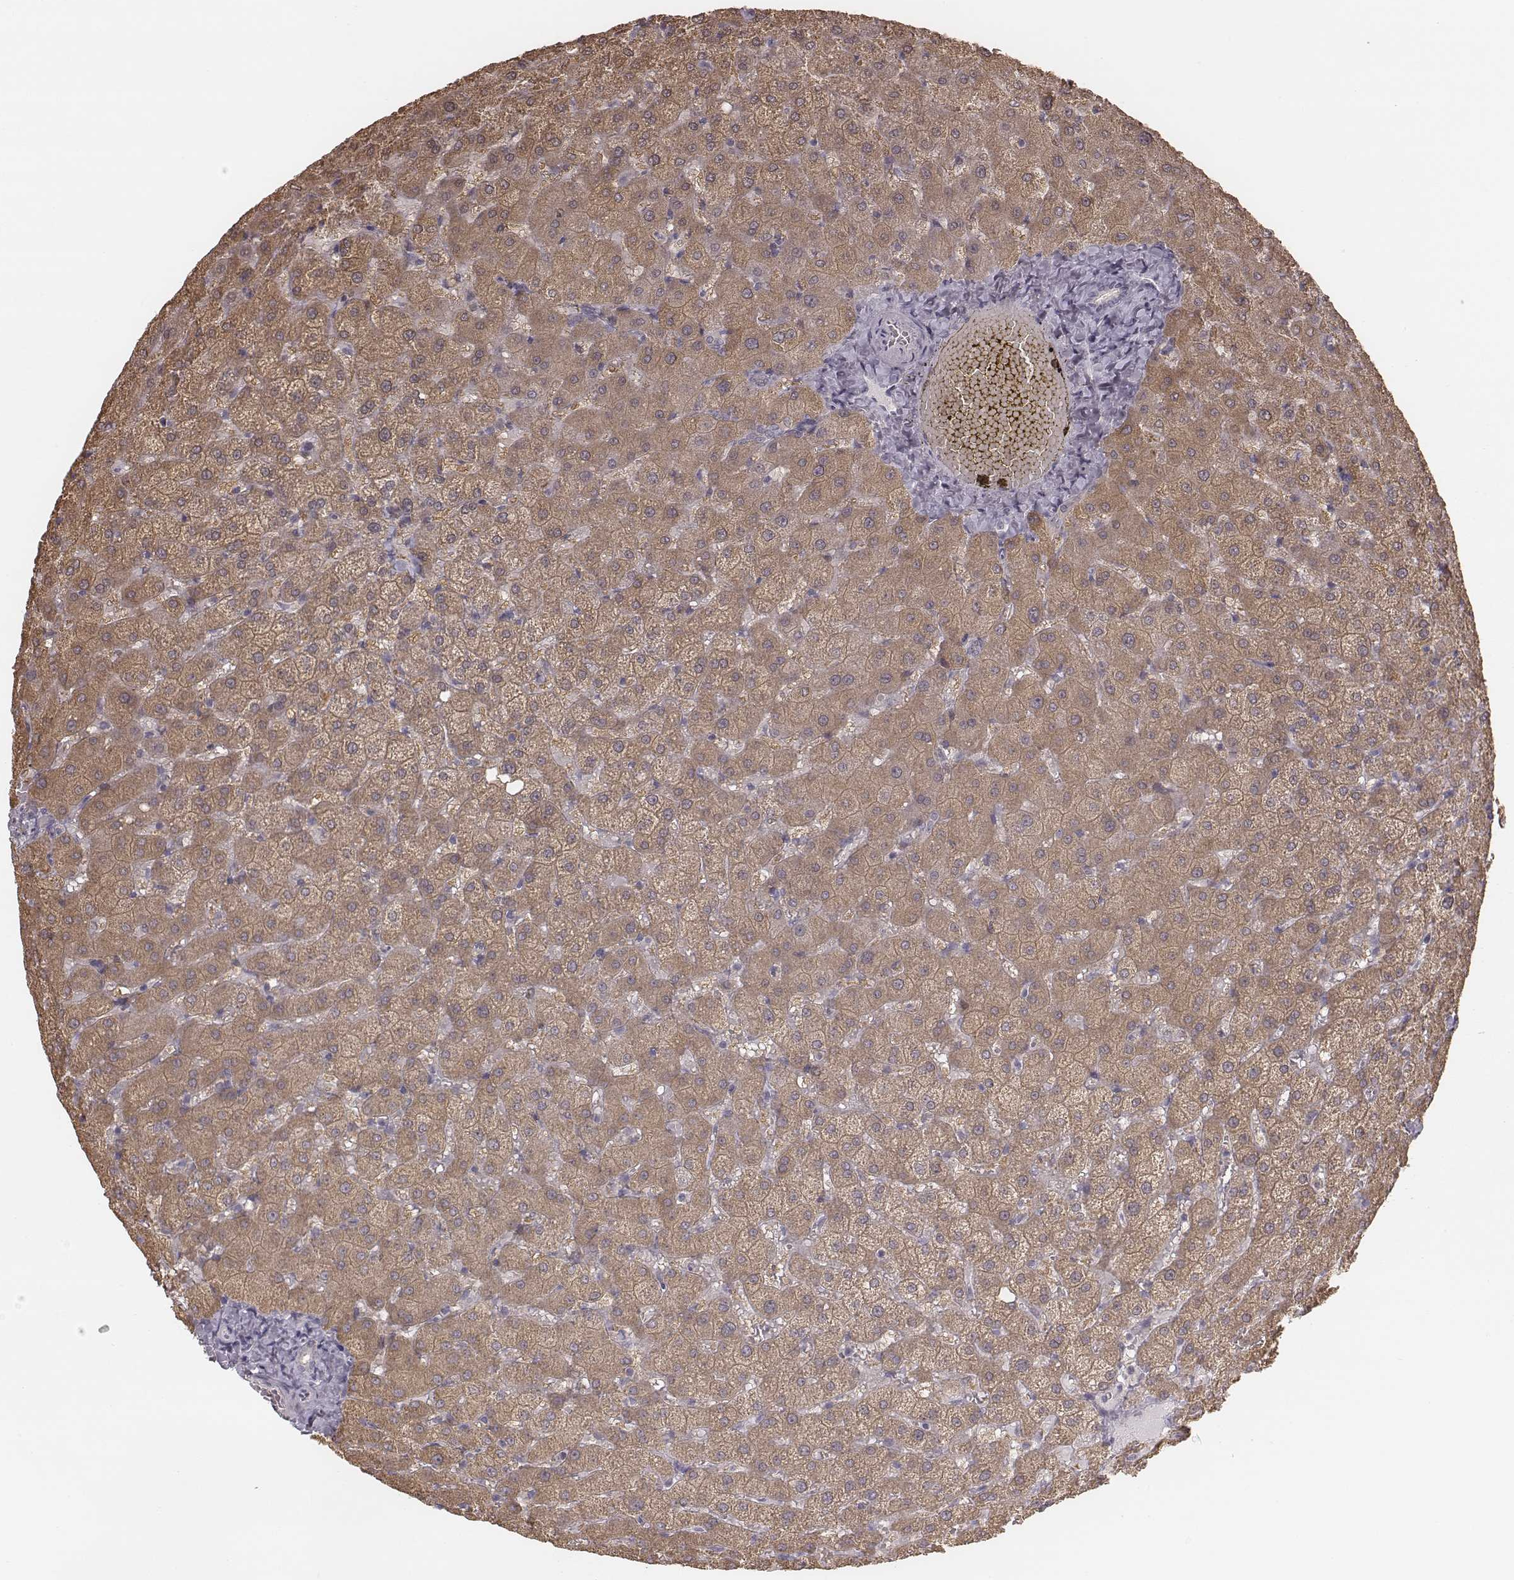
{"staining": {"intensity": "negative", "quantity": "none", "location": "none"}, "tissue": "liver", "cell_type": "Cholangiocytes", "image_type": "normal", "snomed": [{"axis": "morphology", "description": "Normal tissue, NOS"}, {"axis": "topography", "description": "Liver"}], "caption": "Immunohistochemistry (IHC) of unremarkable human liver exhibits no staining in cholangiocytes.", "gene": "TDRD5", "patient": {"sex": "female", "age": 50}}